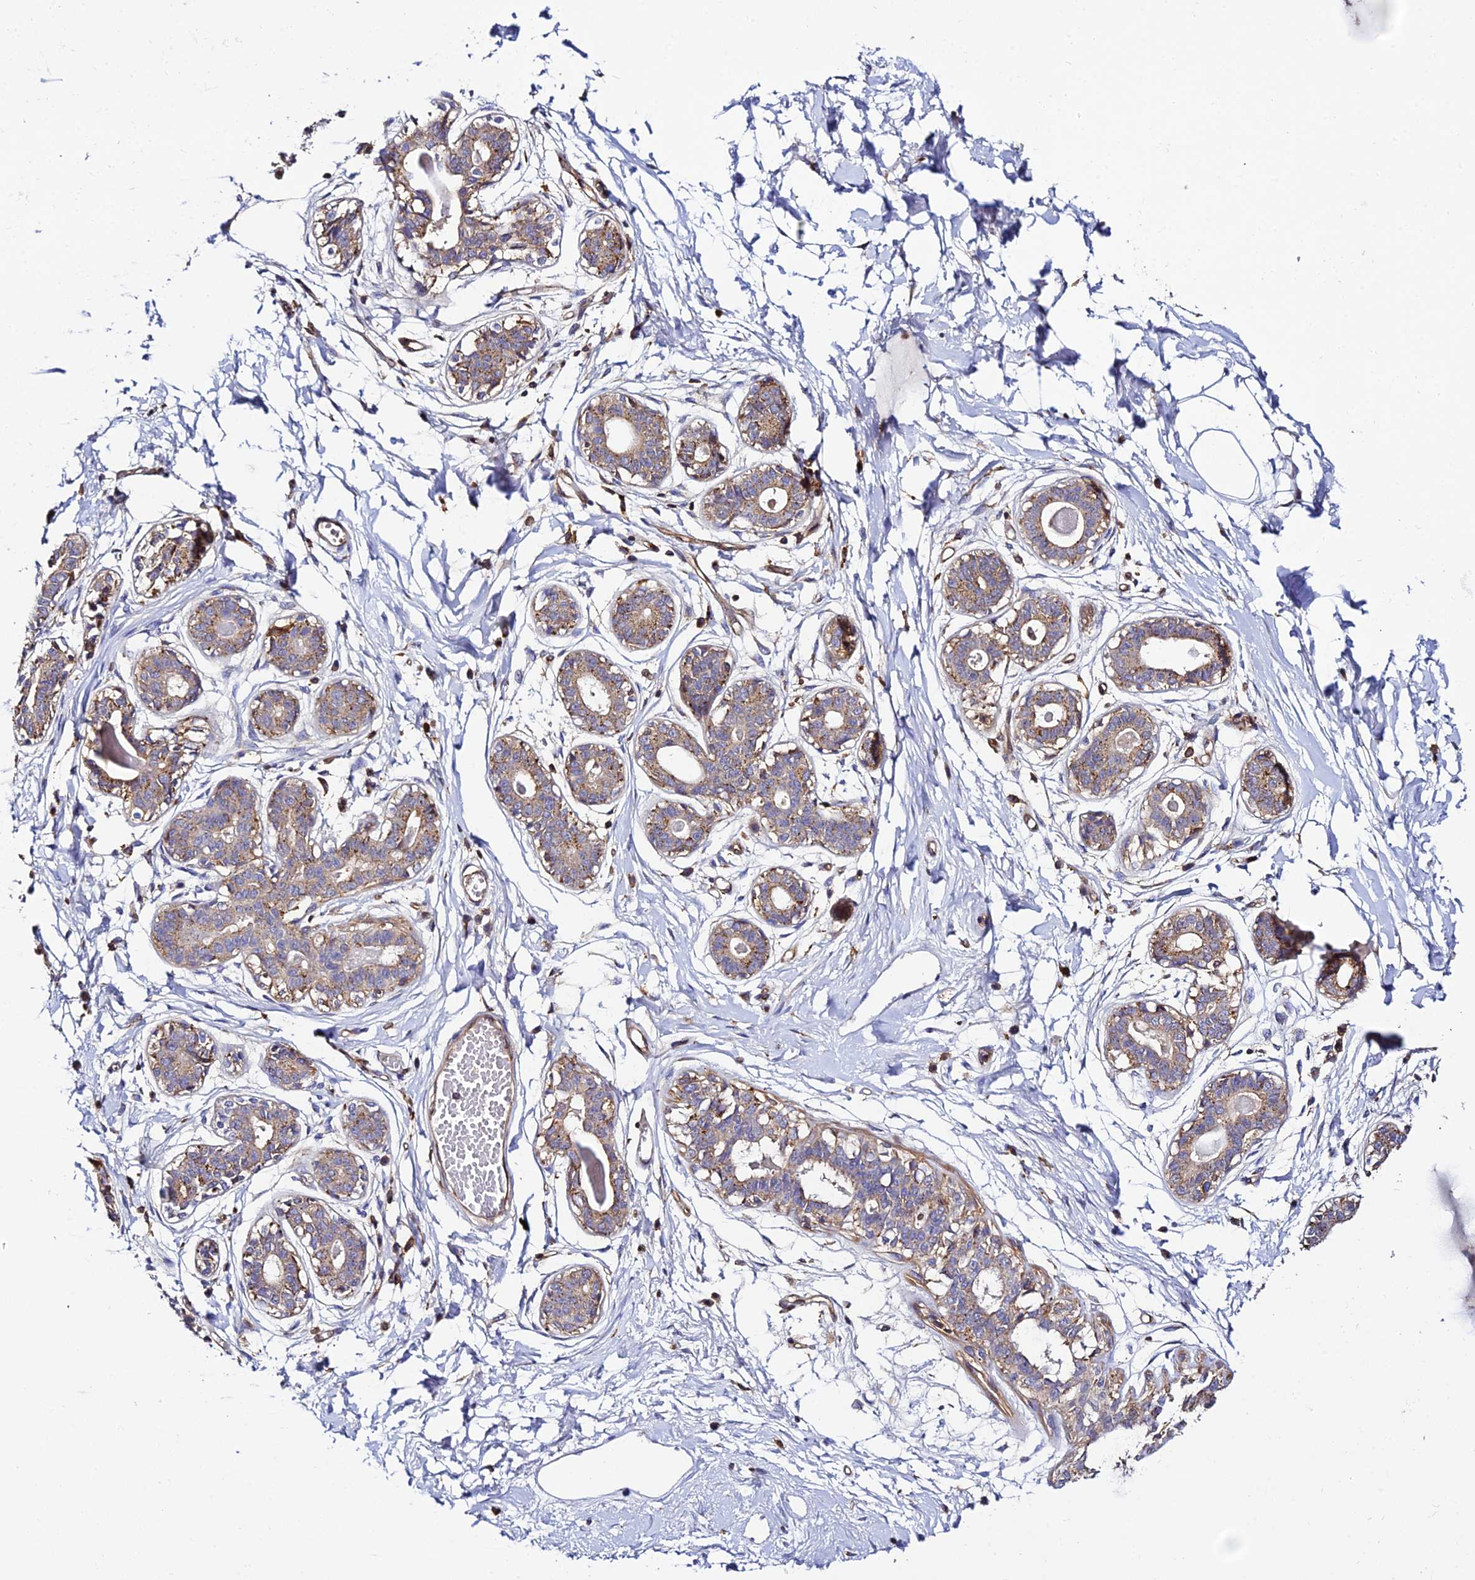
{"staining": {"intensity": "negative", "quantity": "none", "location": "none"}, "tissue": "breast", "cell_type": "Adipocytes", "image_type": "normal", "snomed": [{"axis": "morphology", "description": "Normal tissue, NOS"}, {"axis": "topography", "description": "Breast"}], "caption": "Immunohistochemical staining of normal breast reveals no significant expression in adipocytes. (DAB (3,3'-diaminobenzidine) immunohistochemistry visualized using brightfield microscopy, high magnification).", "gene": "TRPV2", "patient": {"sex": "female", "age": 45}}